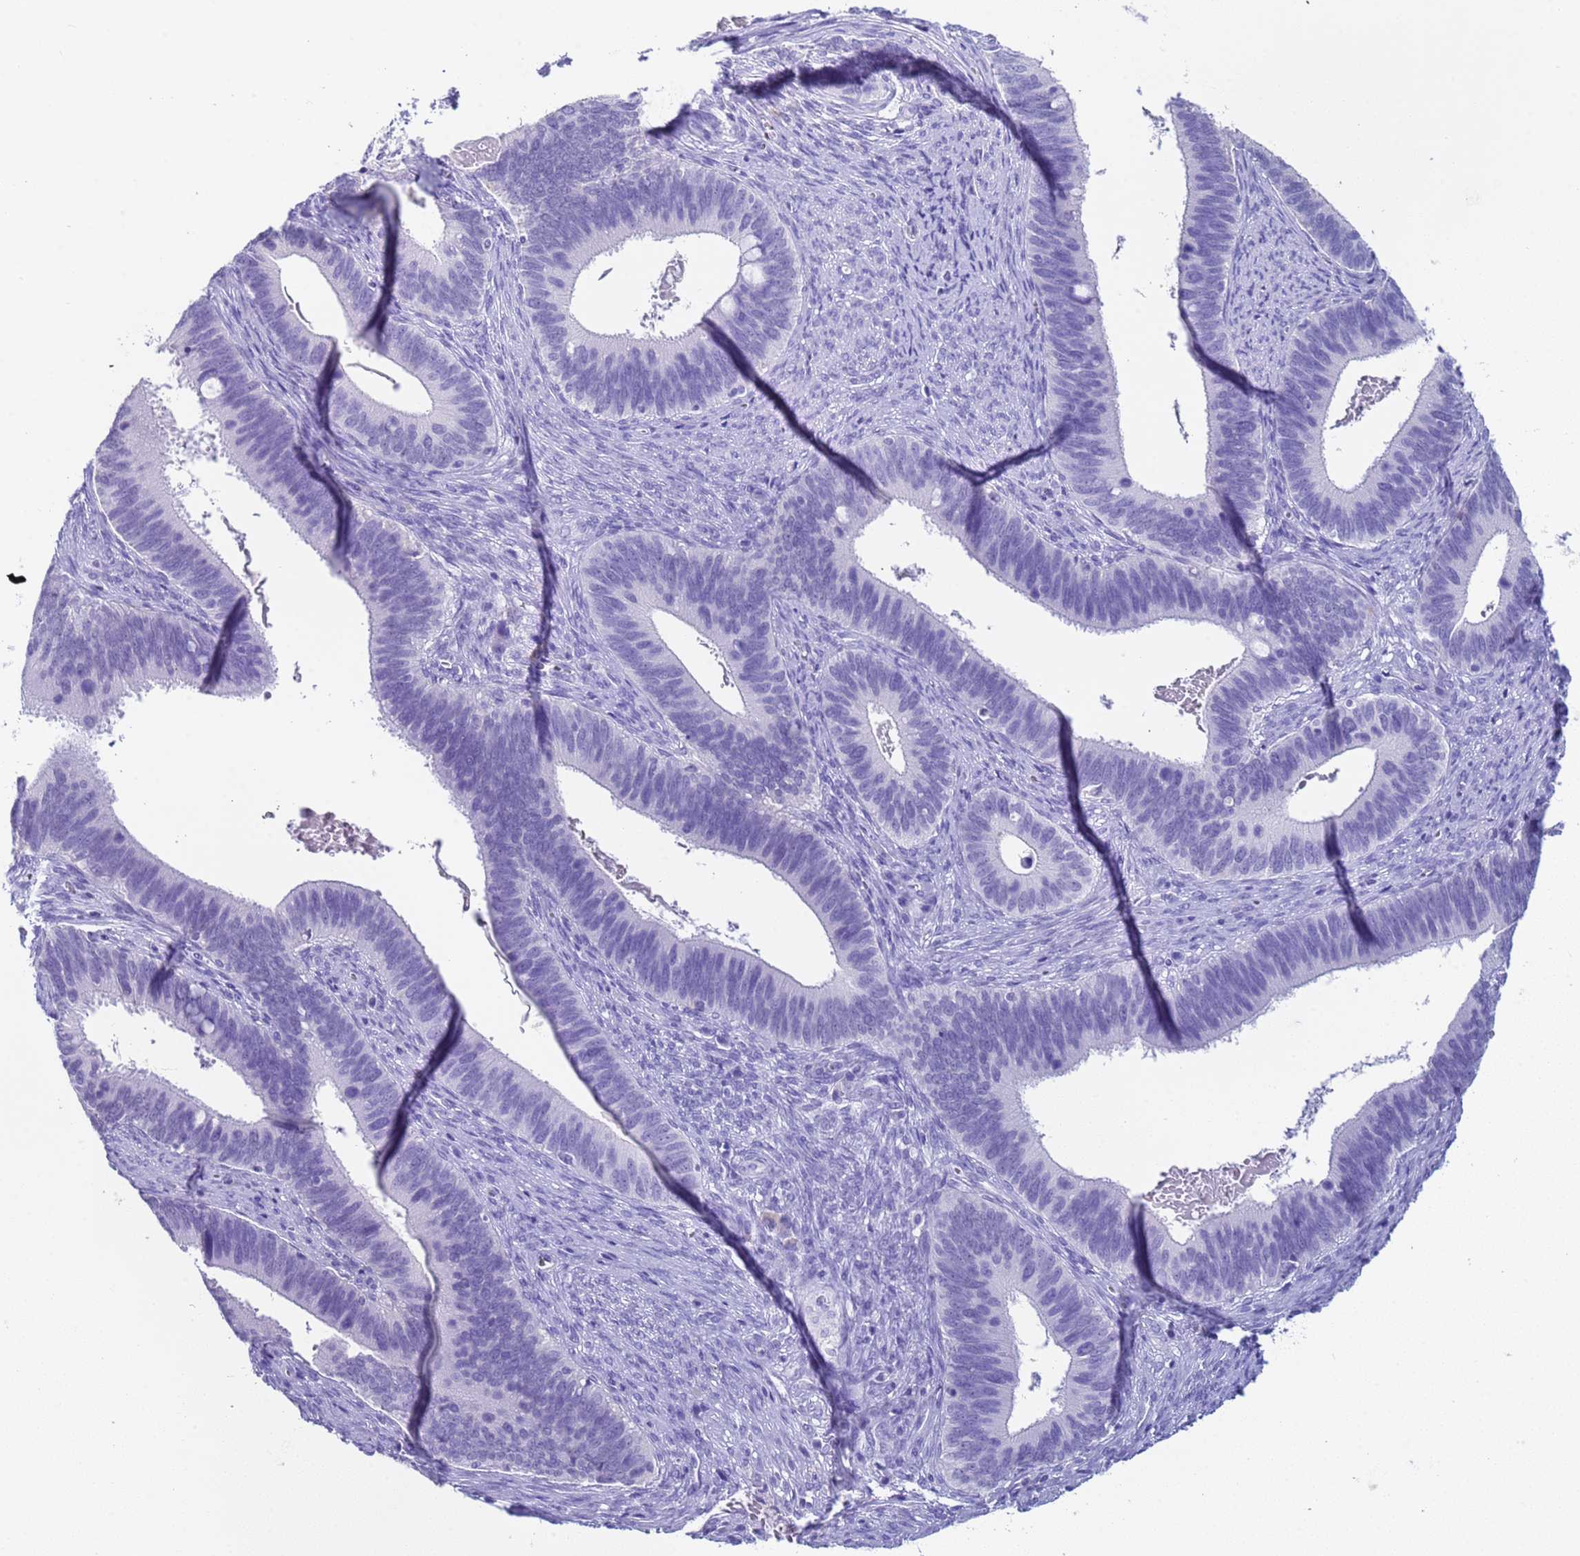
{"staining": {"intensity": "negative", "quantity": "none", "location": "none"}, "tissue": "cervical cancer", "cell_type": "Tumor cells", "image_type": "cancer", "snomed": [{"axis": "morphology", "description": "Adenocarcinoma, NOS"}, {"axis": "topography", "description": "Cervix"}], "caption": "Immunohistochemical staining of human adenocarcinoma (cervical) exhibits no significant expression in tumor cells.", "gene": "CKM", "patient": {"sex": "female", "age": 42}}